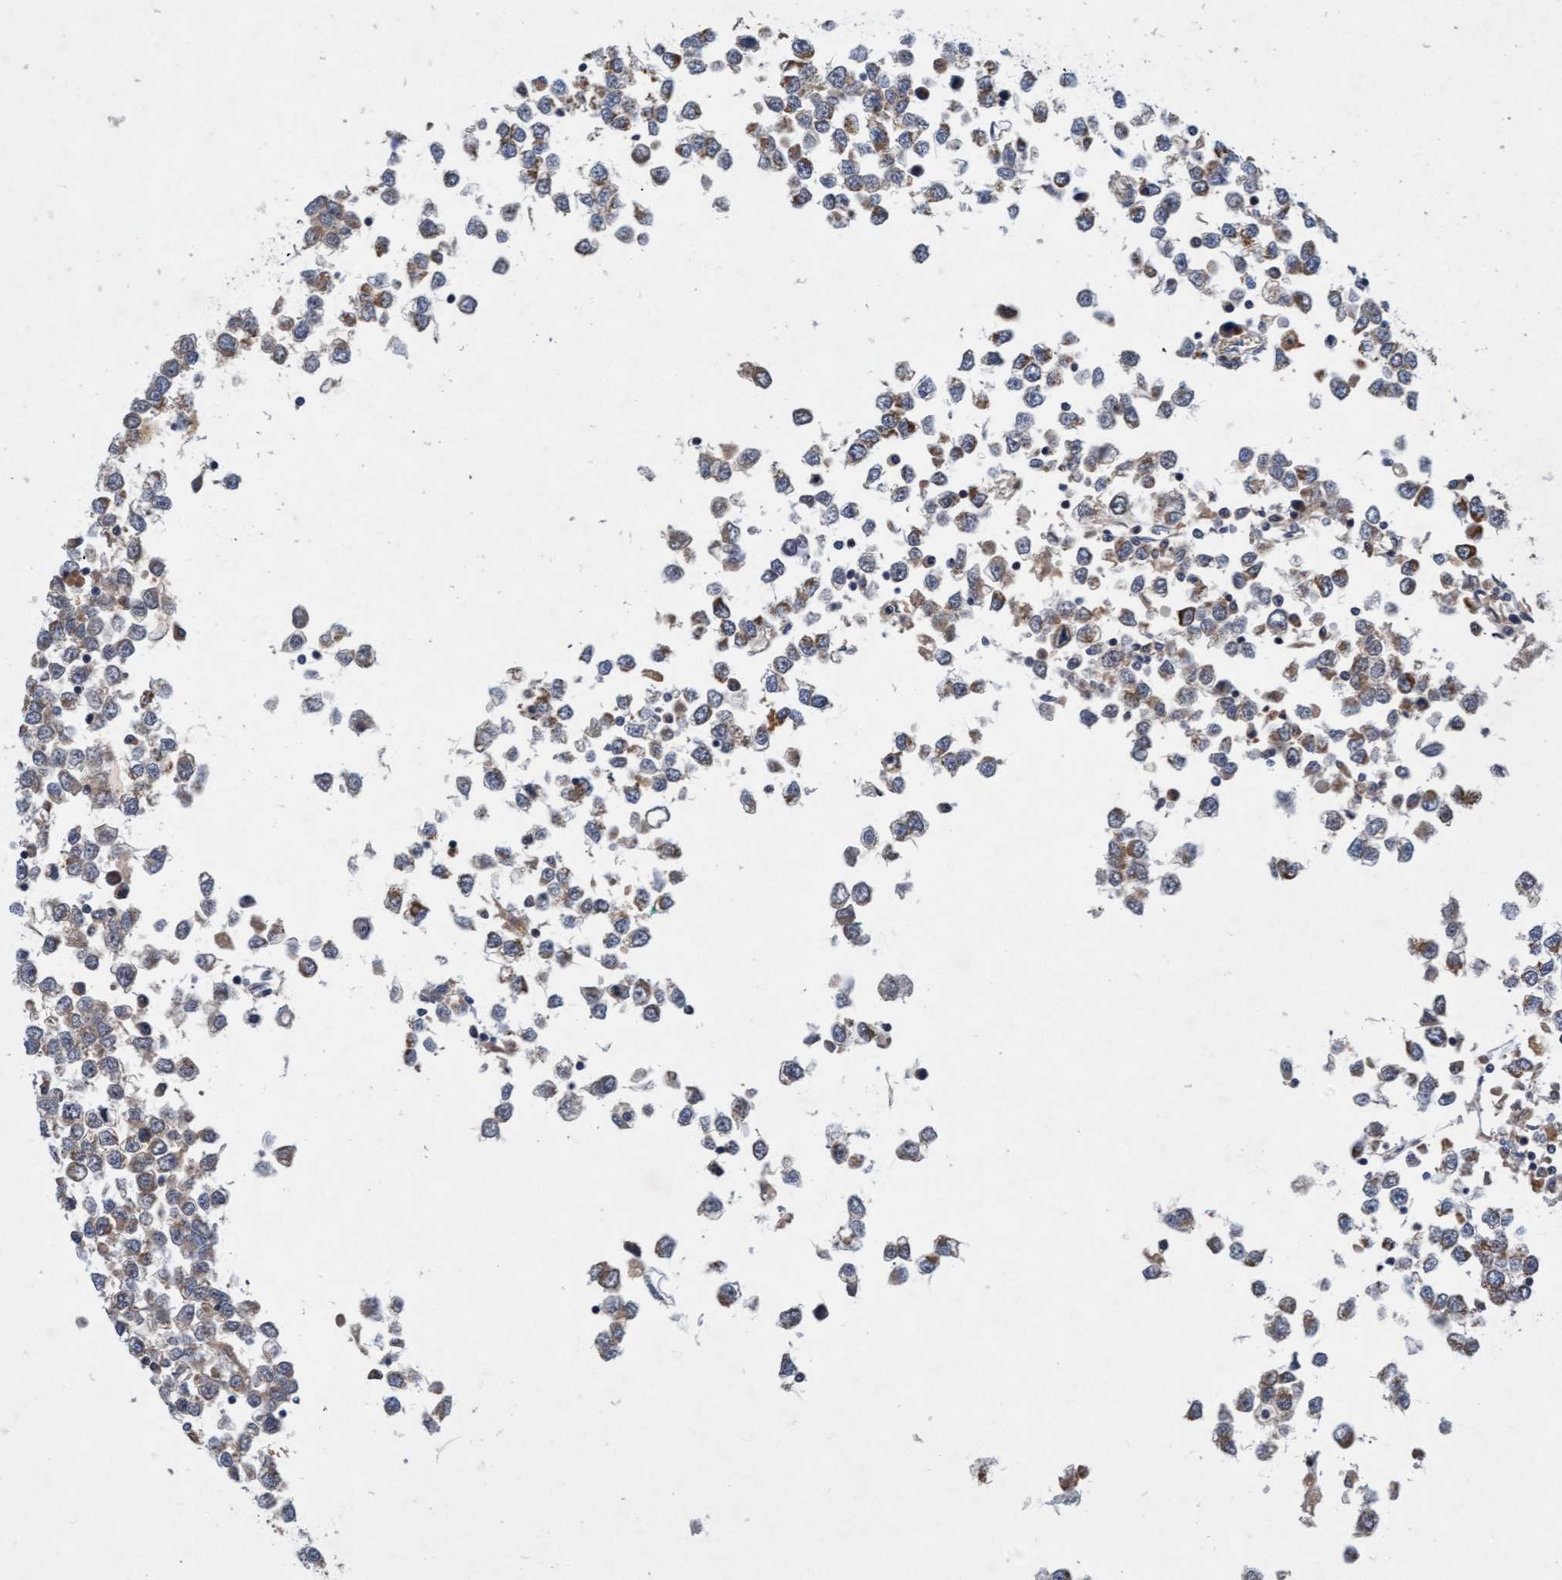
{"staining": {"intensity": "weak", "quantity": ">75%", "location": "cytoplasmic/membranous"}, "tissue": "testis cancer", "cell_type": "Tumor cells", "image_type": "cancer", "snomed": [{"axis": "morphology", "description": "Seminoma, NOS"}, {"axis": "topography", "description": "Testis"}], "caption": "Testis cancer (seminoma) stained with DAB (3,3'-diaminobenzidine) immunohistochemistry (IHC) shows low levels of weak cytoplasmic/membranous staining in approximately >75% of tumor cells.", "gene": "TMEM70", "patient": {"sex": "male", "age": 65}}